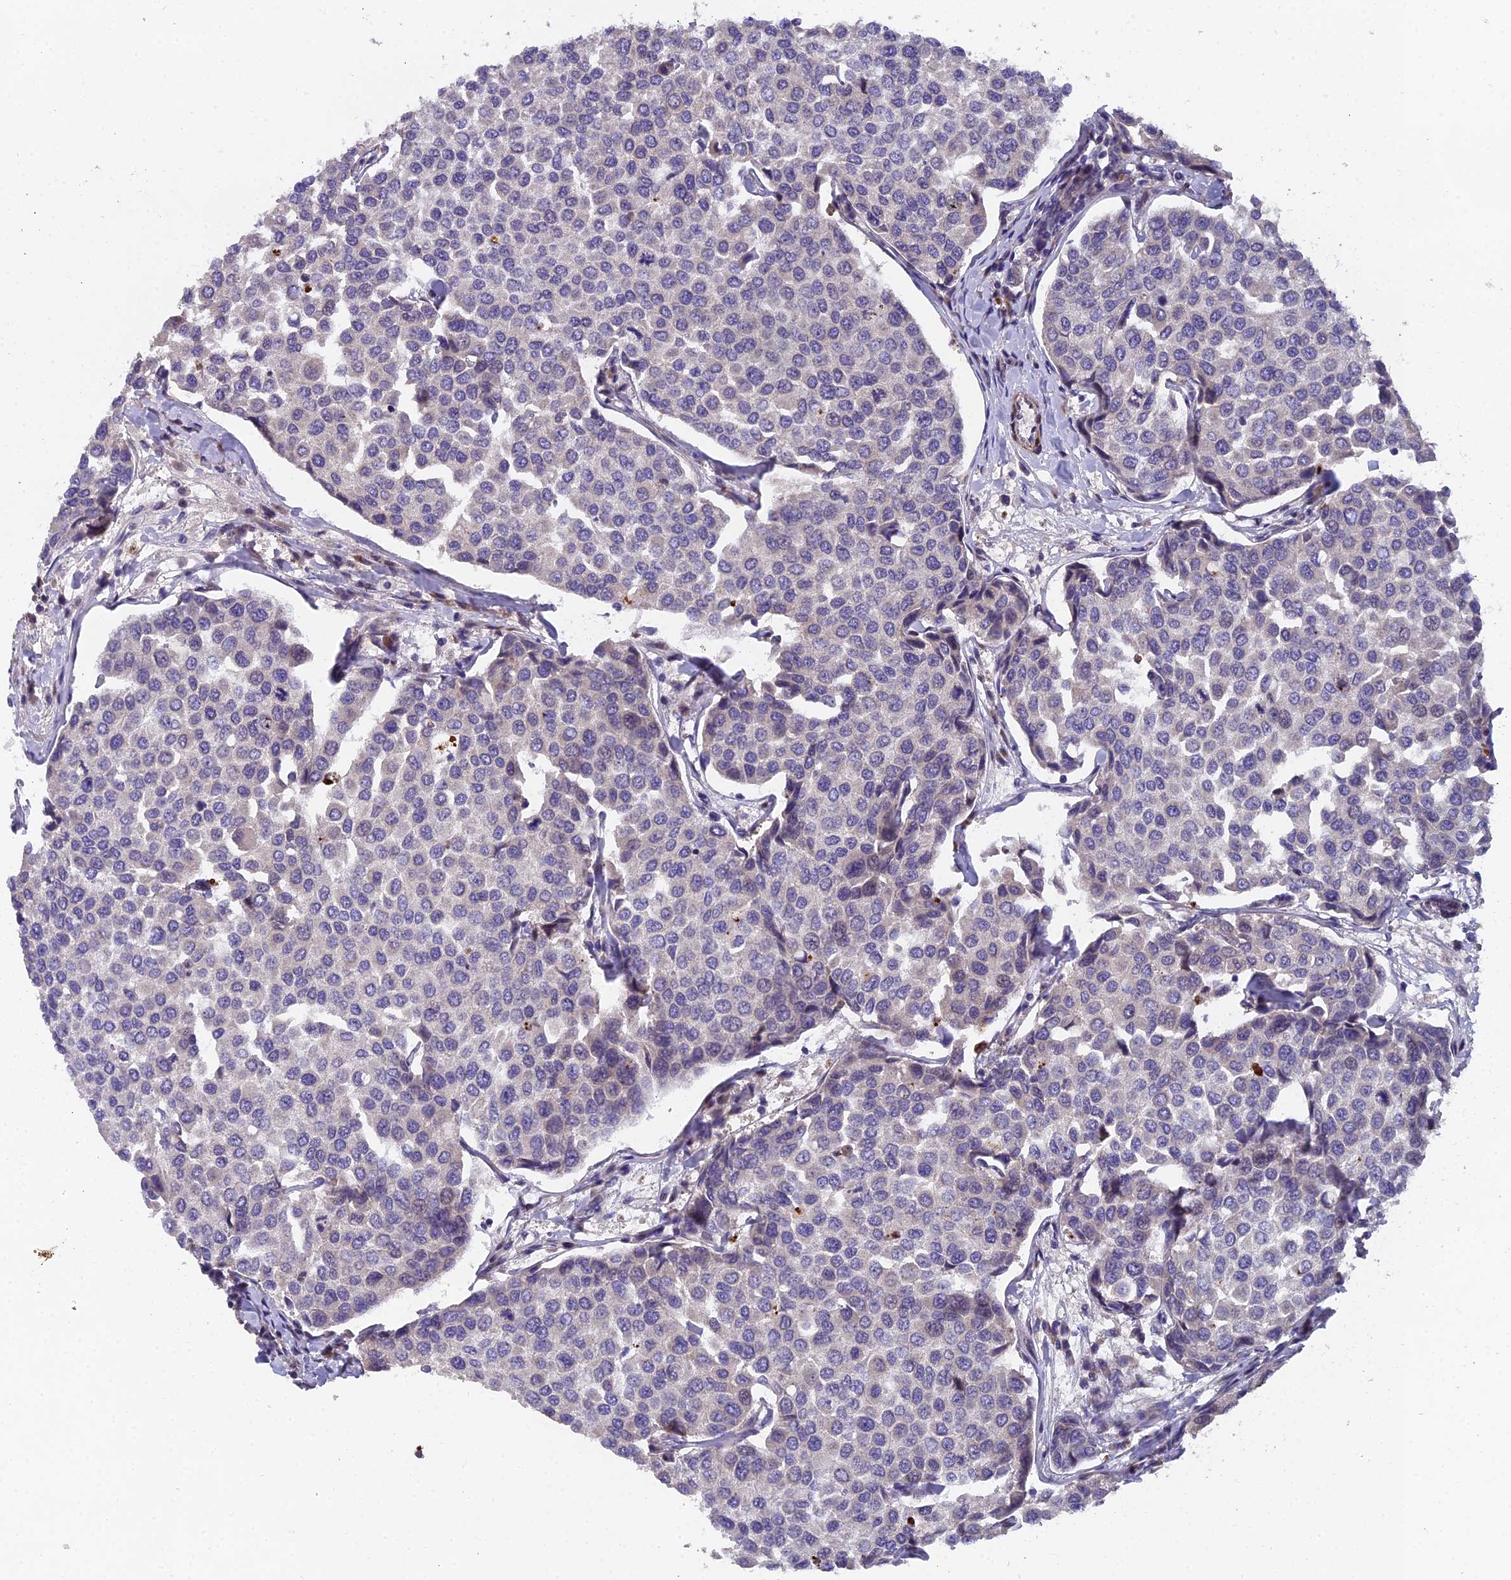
{"staining": {"intensity": "negative", "quantity": "none", "location": "none"}, "tissue": "breast cancer", "cell_type": "Tumor cells", "image_type": "cancer", "snomed": [{"axis": "morphology", "description": "Duct carcinoma"}, {"axis": "topography", "description": "Breast"}], "caption": "This photomicrograph is of breast cancer stained with immunohistochemistry to label a protein in brown with the nuclei are counter-stained blue. There is no expression in tumor cells.", "gene": "RAB28", "patient": {"sex": "female", "age": 55}}